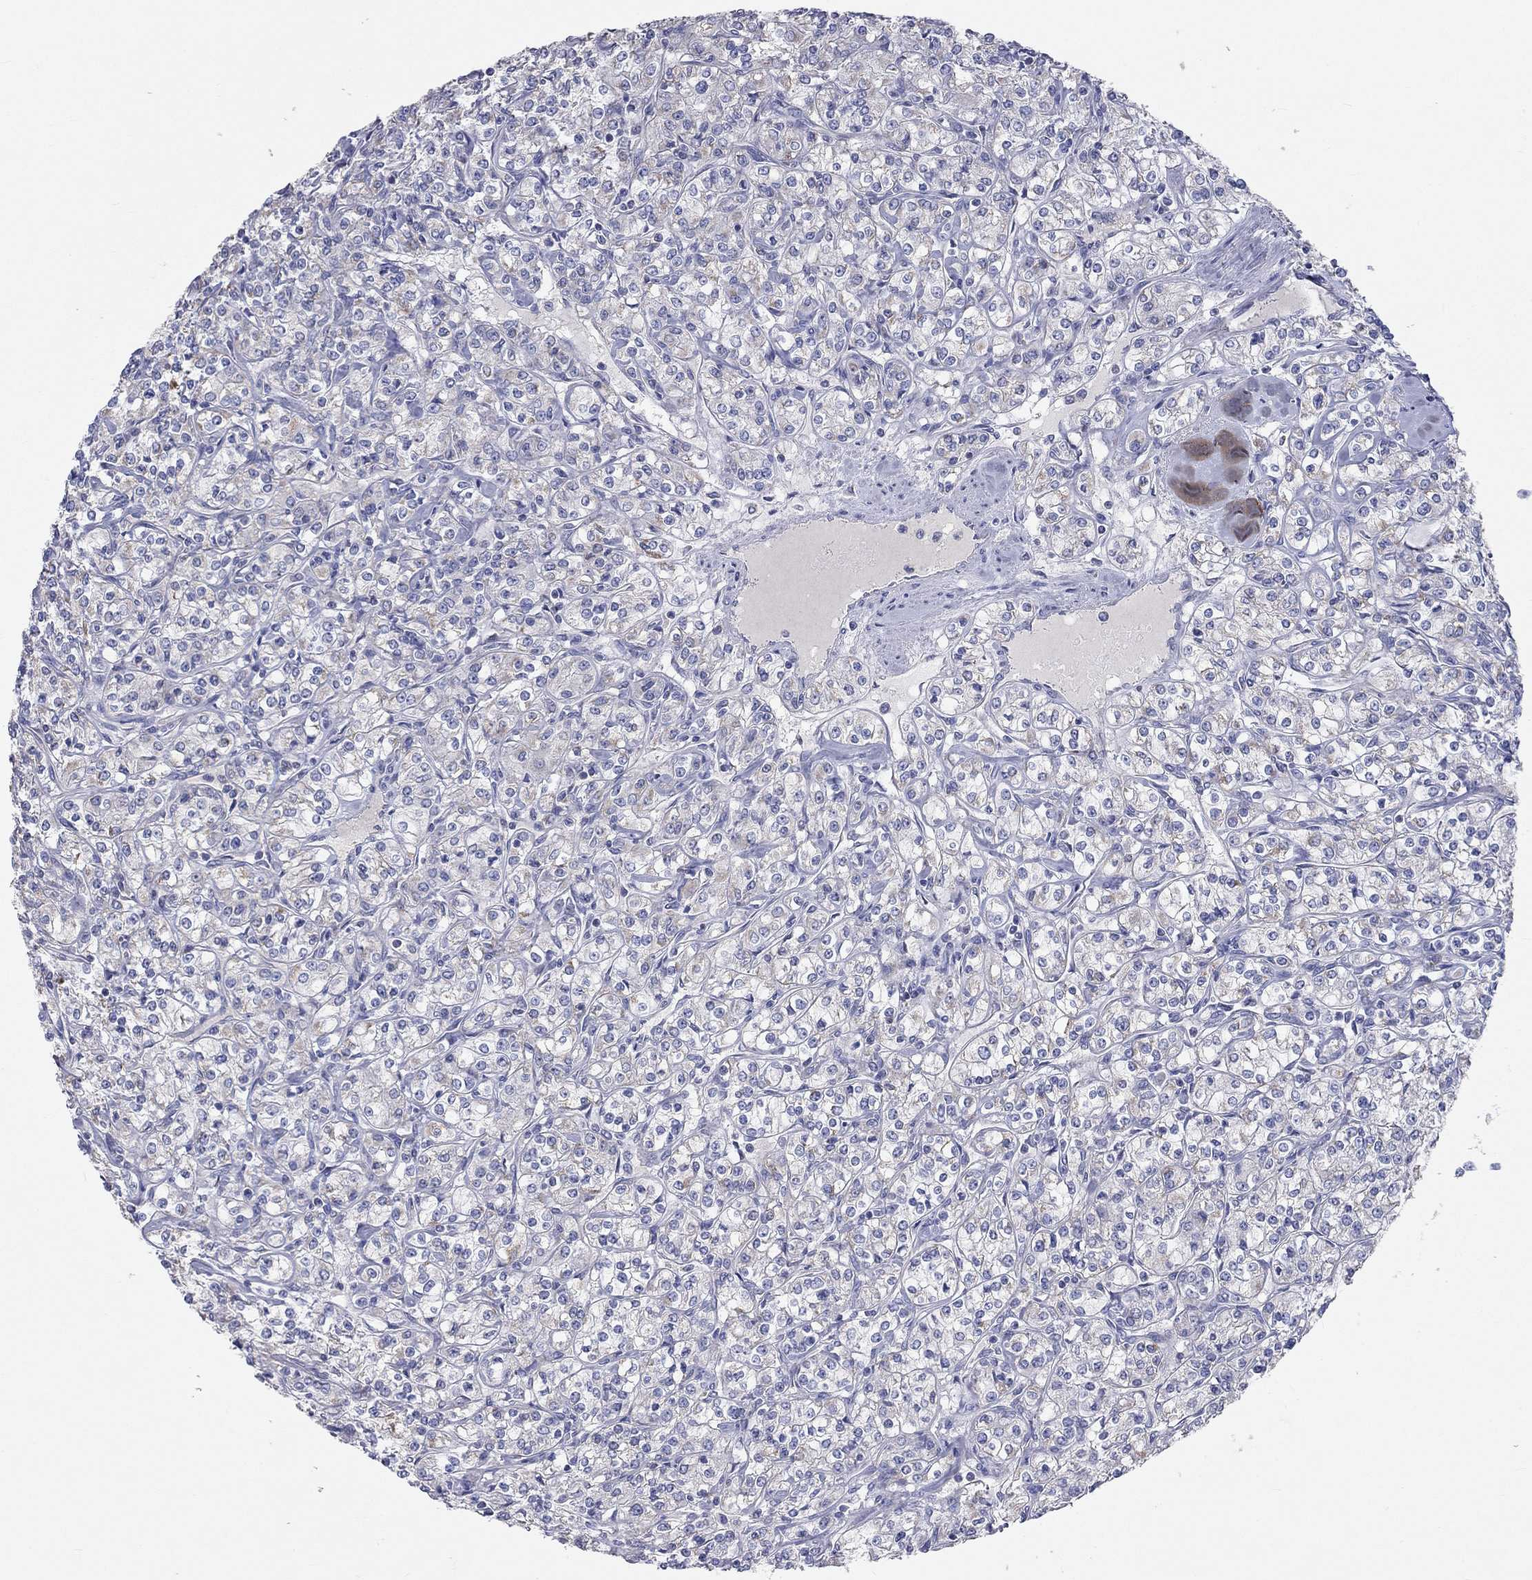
{"staining": {"intensity": "negative", "quantity": "none", "location": "none"}, "tissue": "renal cancer", "cell_type": "Tumor cells", "image_type": "cancer", "snomed": [{"axis": "morphology", "description": "Adenocarcinoma, NOS"}, {"axis": "topography", "description": "Kidney"}], "caption": "High power microscopy histopathology image of an immunohistochemistry photomicrograph of renal cancer, revealing no significant positivity in tumor cells.", "gene": "RCAN1", "patient": {"sex": "male", "age": 77}}